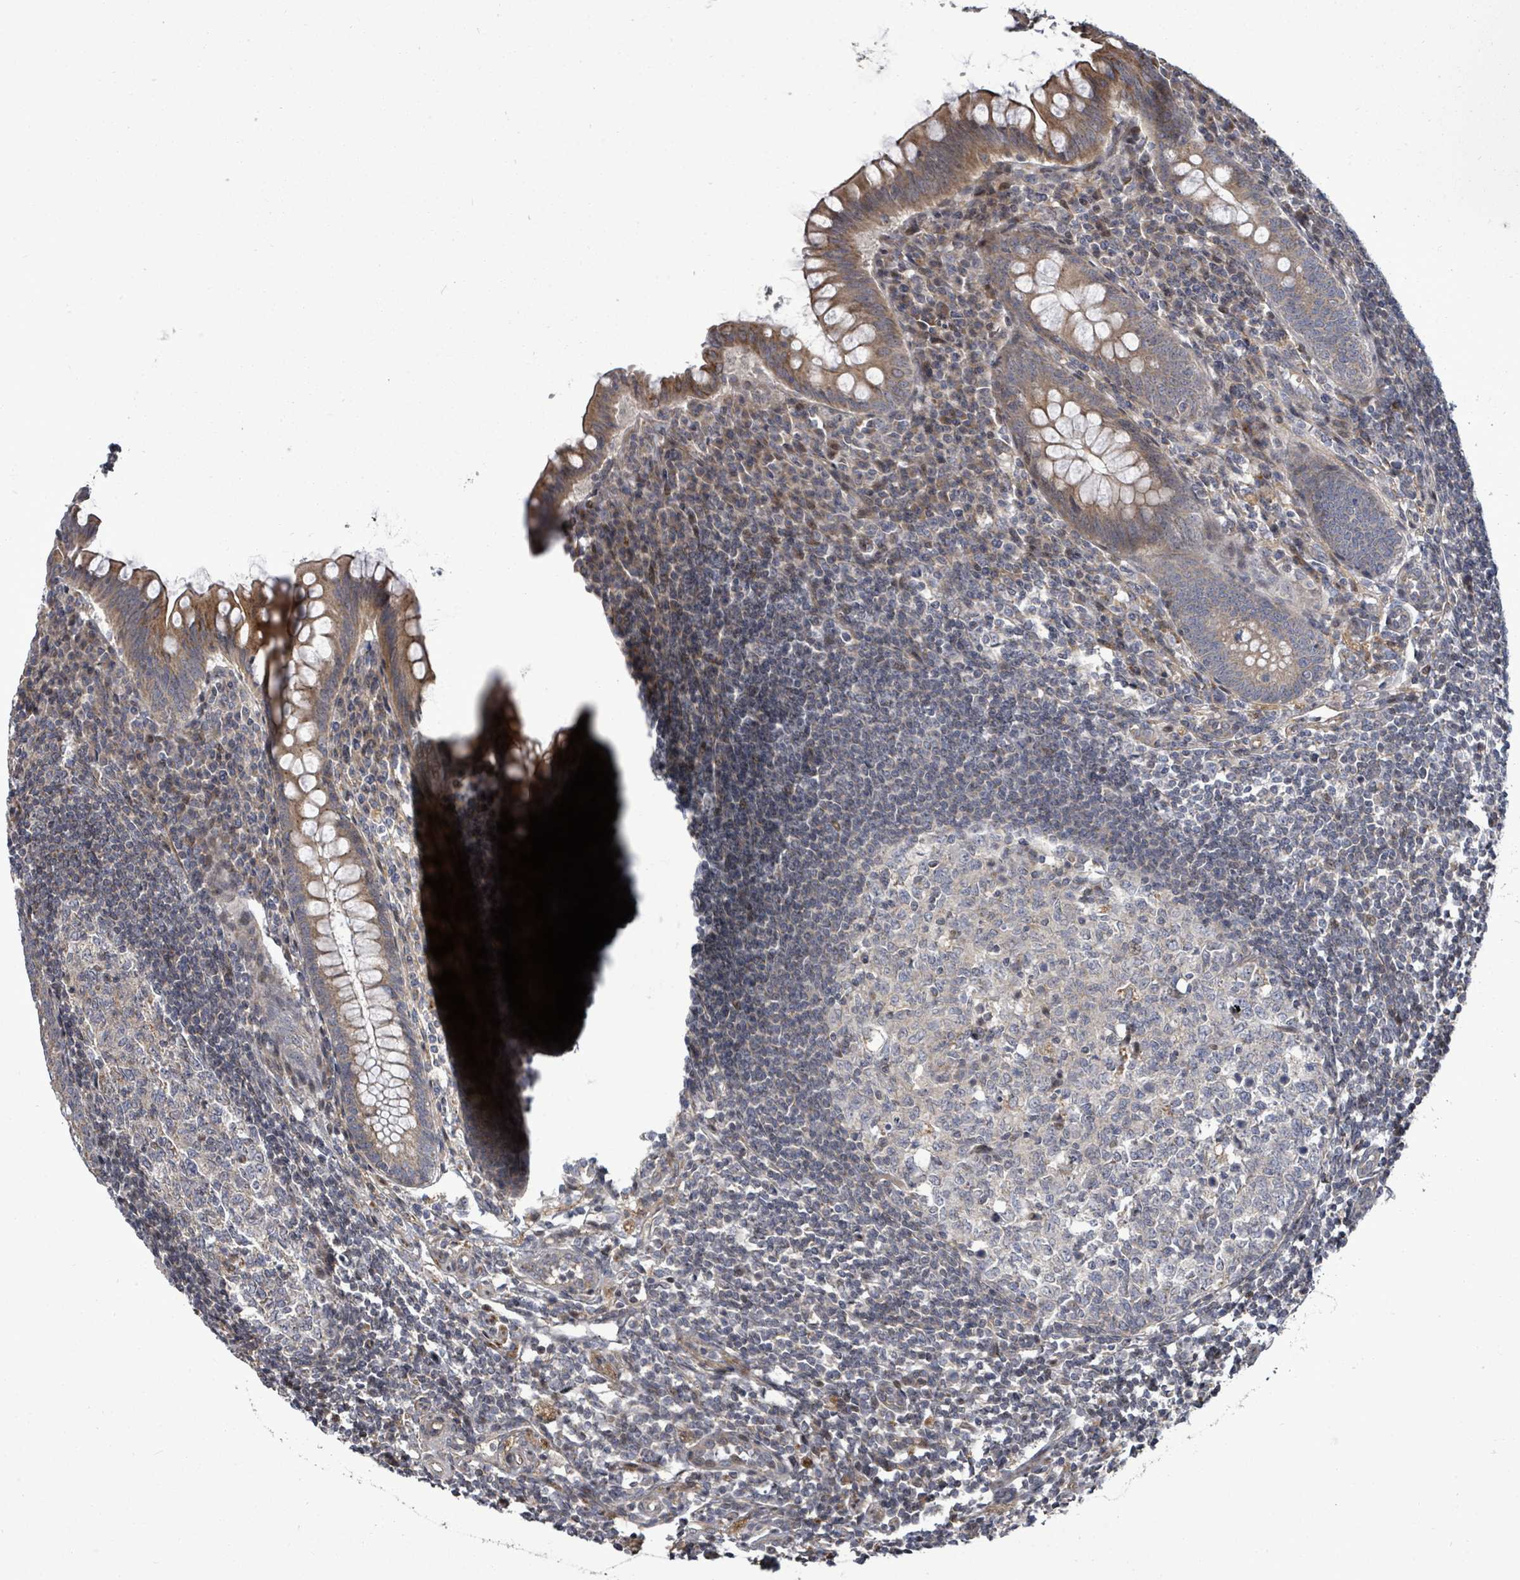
{"staining": {"intensity": "moderate", "quantity": ">75%", "location": "cytoplasmic/membranous"}, "tissue": "appendix", "cell_type": "Glandular cells", "image_type": "normal", "snomed": [{"axis": "morphology", "description": "Normal tissue, NOS"}, {"axis": "topography", "description": "Appendix"}], "caption": "Immunohistochemistry of normal human appendix reveals medium levels of moderate cytoplasmic/membranous staining in about >75% of glandular cells. The staining was performed using DAB (3,3'-diaminobenzidine) to visualize the protein expression in brown, while the nuclei were stained in blue with hematoxylin (Magnification: 20x).", "gene": "KRTAP27", "patient": {"sex": "female", "age": 33}}